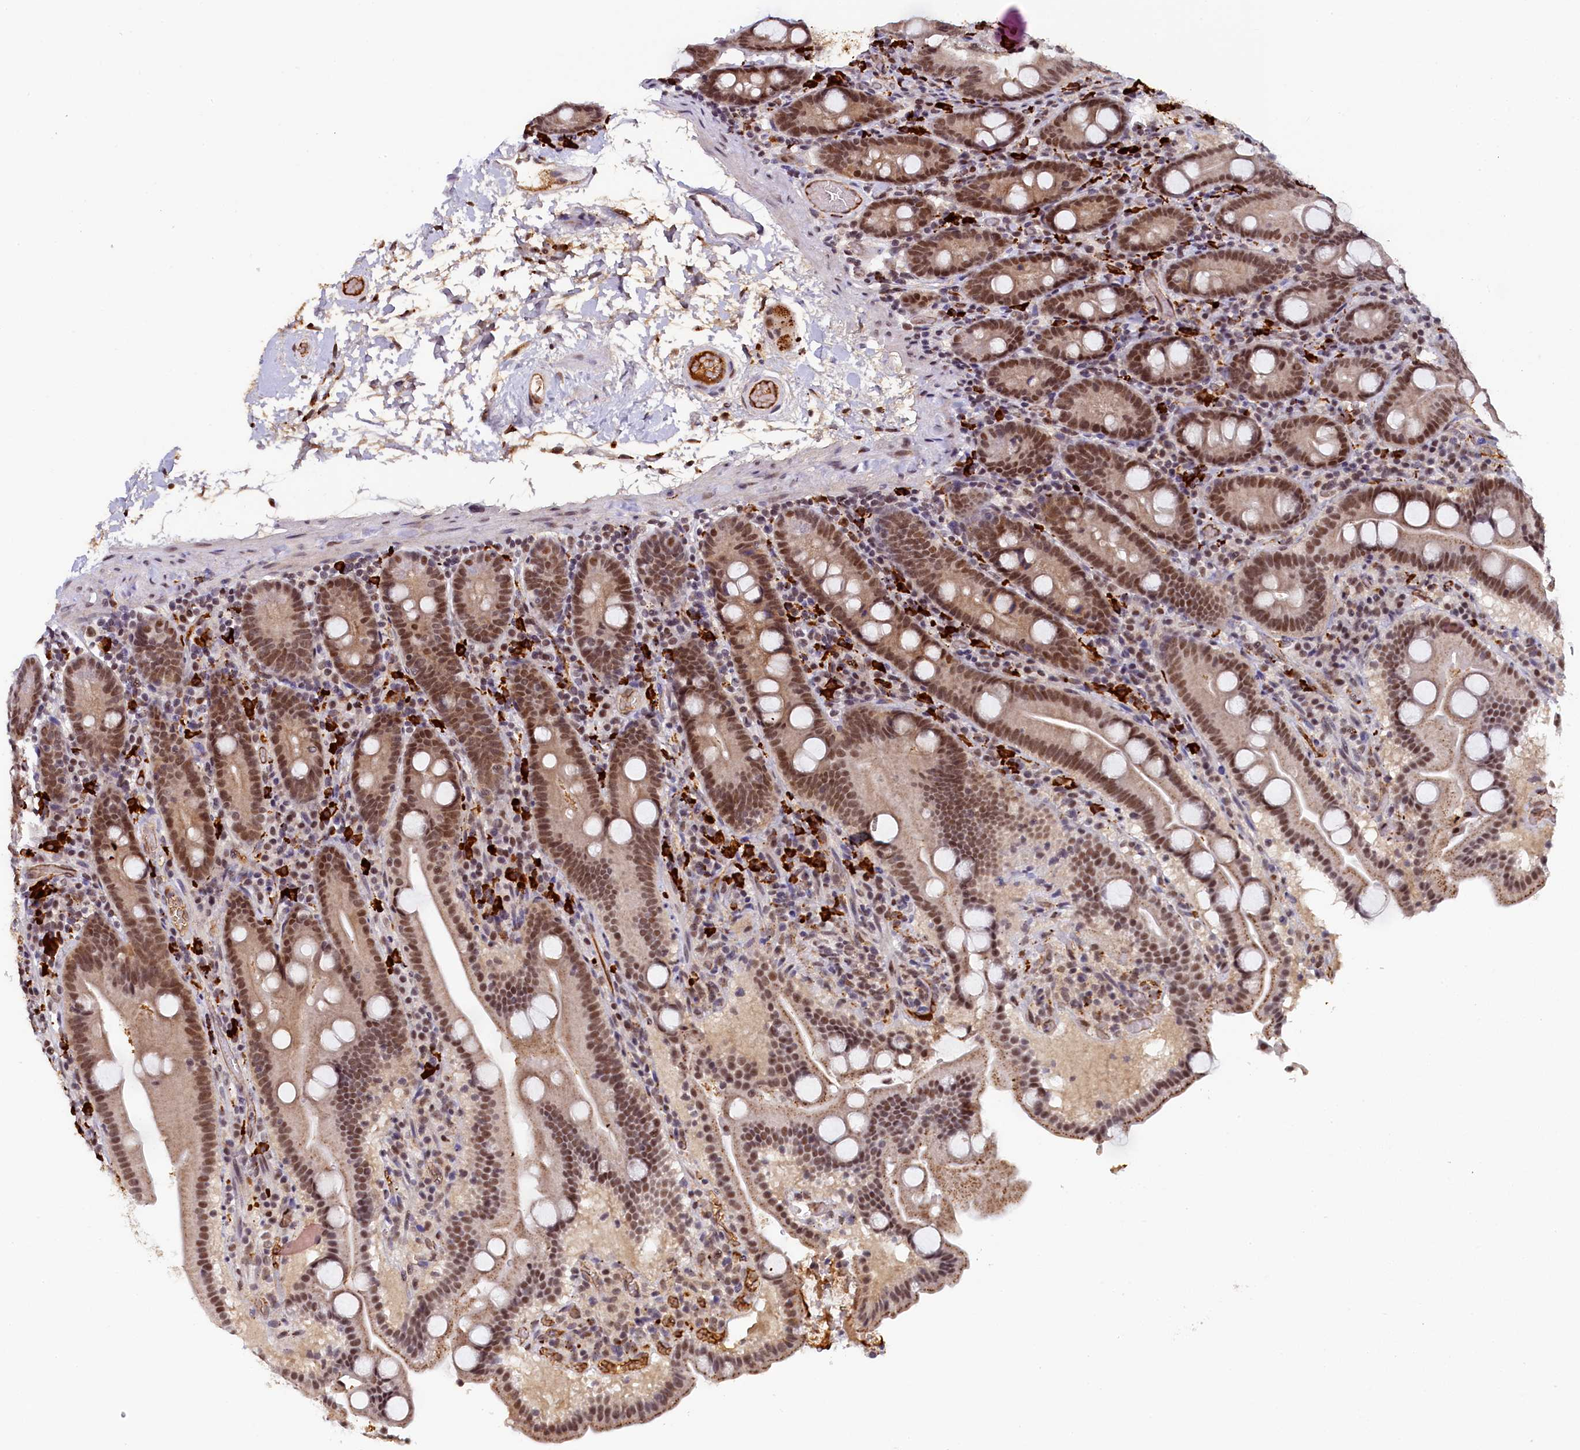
{"staining": {"intensity": "moderate", "quantity": ">75%", "location": "nuclear"}, "tissue": "duodenum", "cell_type": "Glandular cells", "image_type": "normal", "snomed": [{"axis": "morphology", "description": "Normal tissue, NOS"}, {"axis": "topography", "description": "Duodenum"}], "caption": "Normal duodenum shows moderate nuclear staining in approximately >75% of glandular cells, visualized by immunohistochemistry.", "gene": "INTS14", "patient": {"sex": "male", "age": 55}}